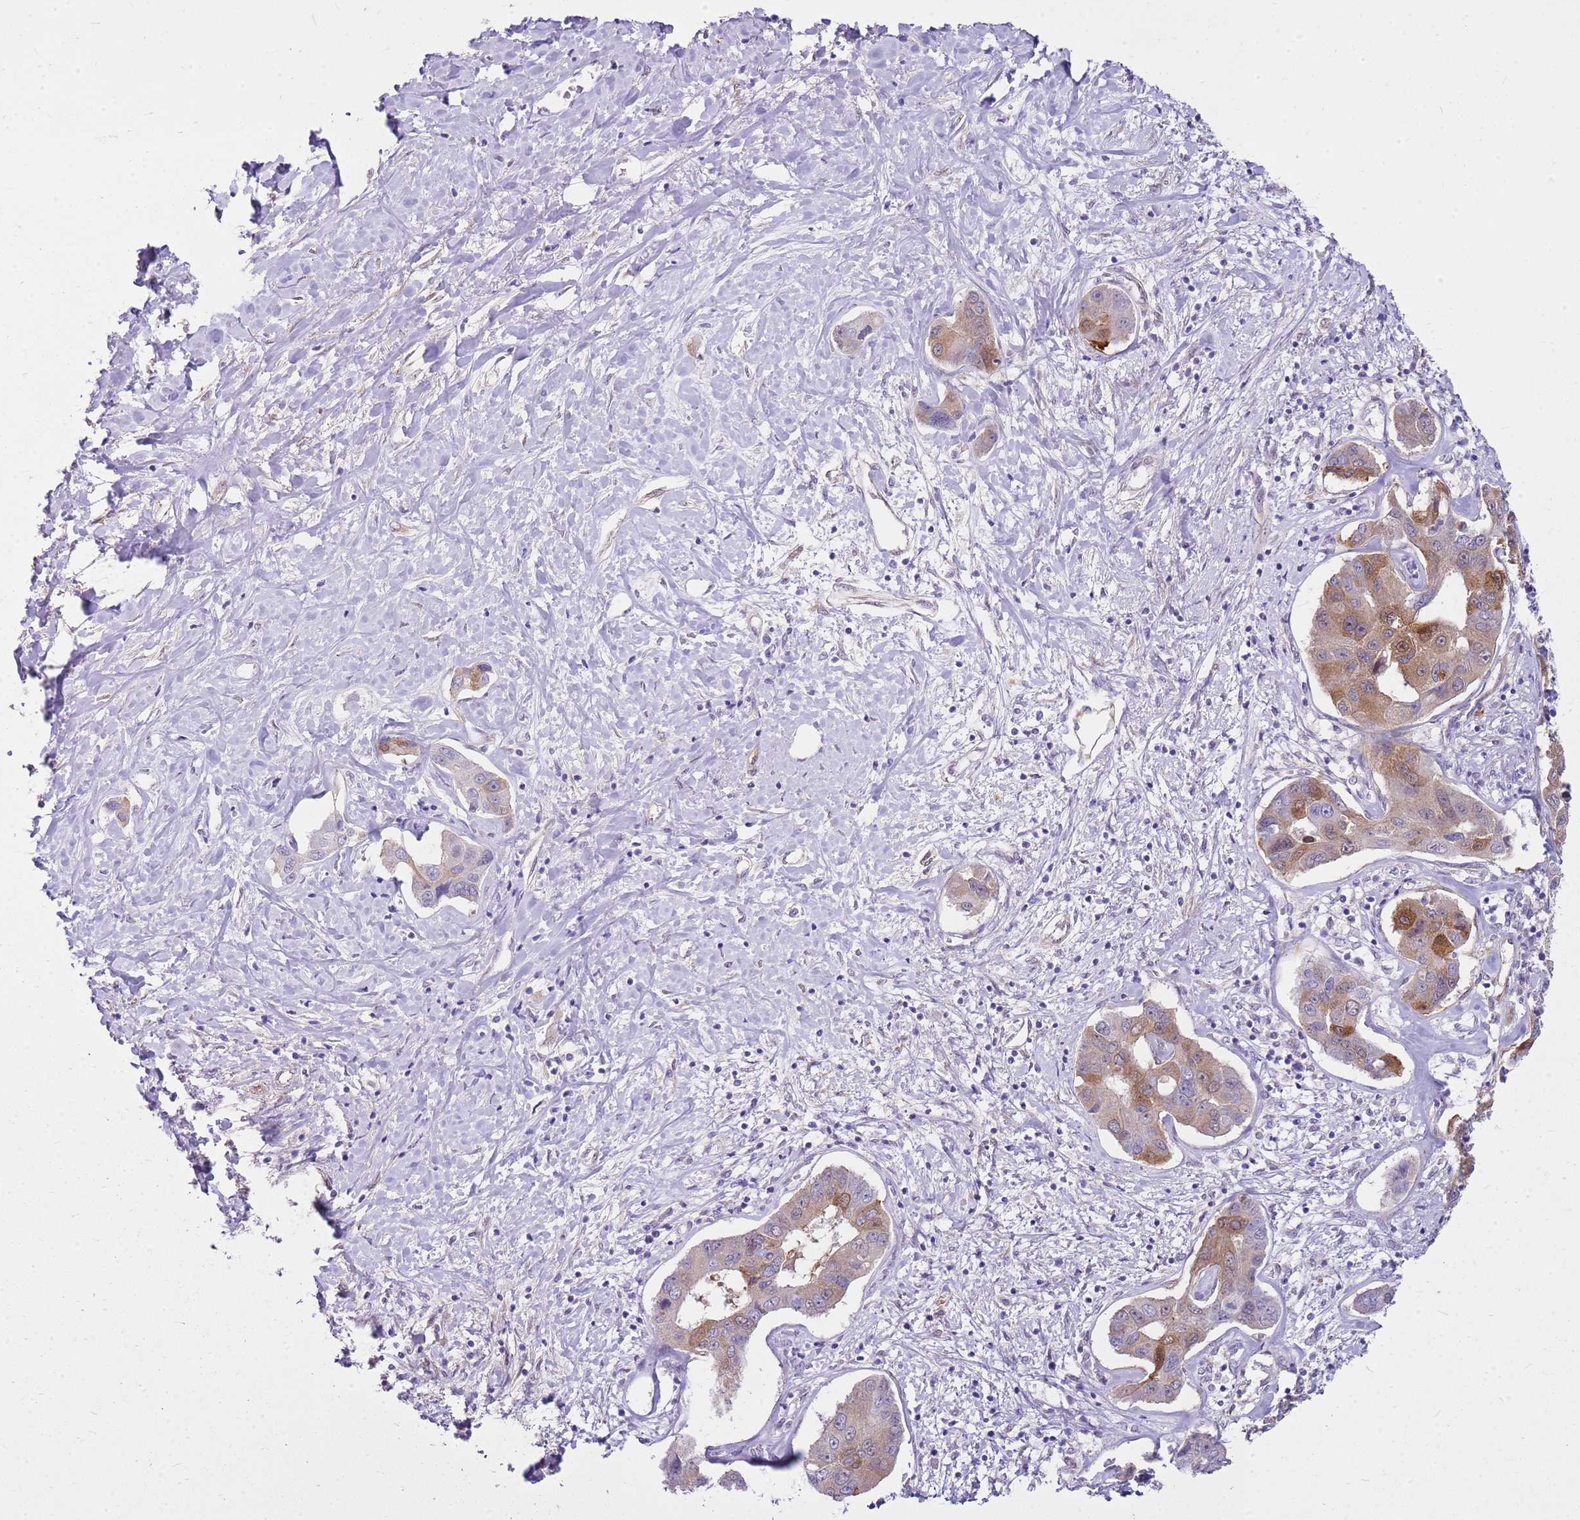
{"staining": {"intensity": "moderate", "quantity": "<25%", "location": "cytoplasmic/membranous"}, "tissue": "liver cancer", "cell_type": "Tumor cells", "image_type": "cancer", "snomed": [{"axis": "morphology", "description": "Cholangiocarcinoma"}, {"axis": "topography", "description": "Liver"}], "caption": "Brown immunohistochemical staining in human cholangiocarcinoma (liver) shows moderate cytoplasmic/membranous positivity in approximately <25% of tumor cells. Ihc stains the protein in brown and the nuclei are stained blue.", "gene": "HSPB1", "patient": {"sex": "male", "age": 59}}